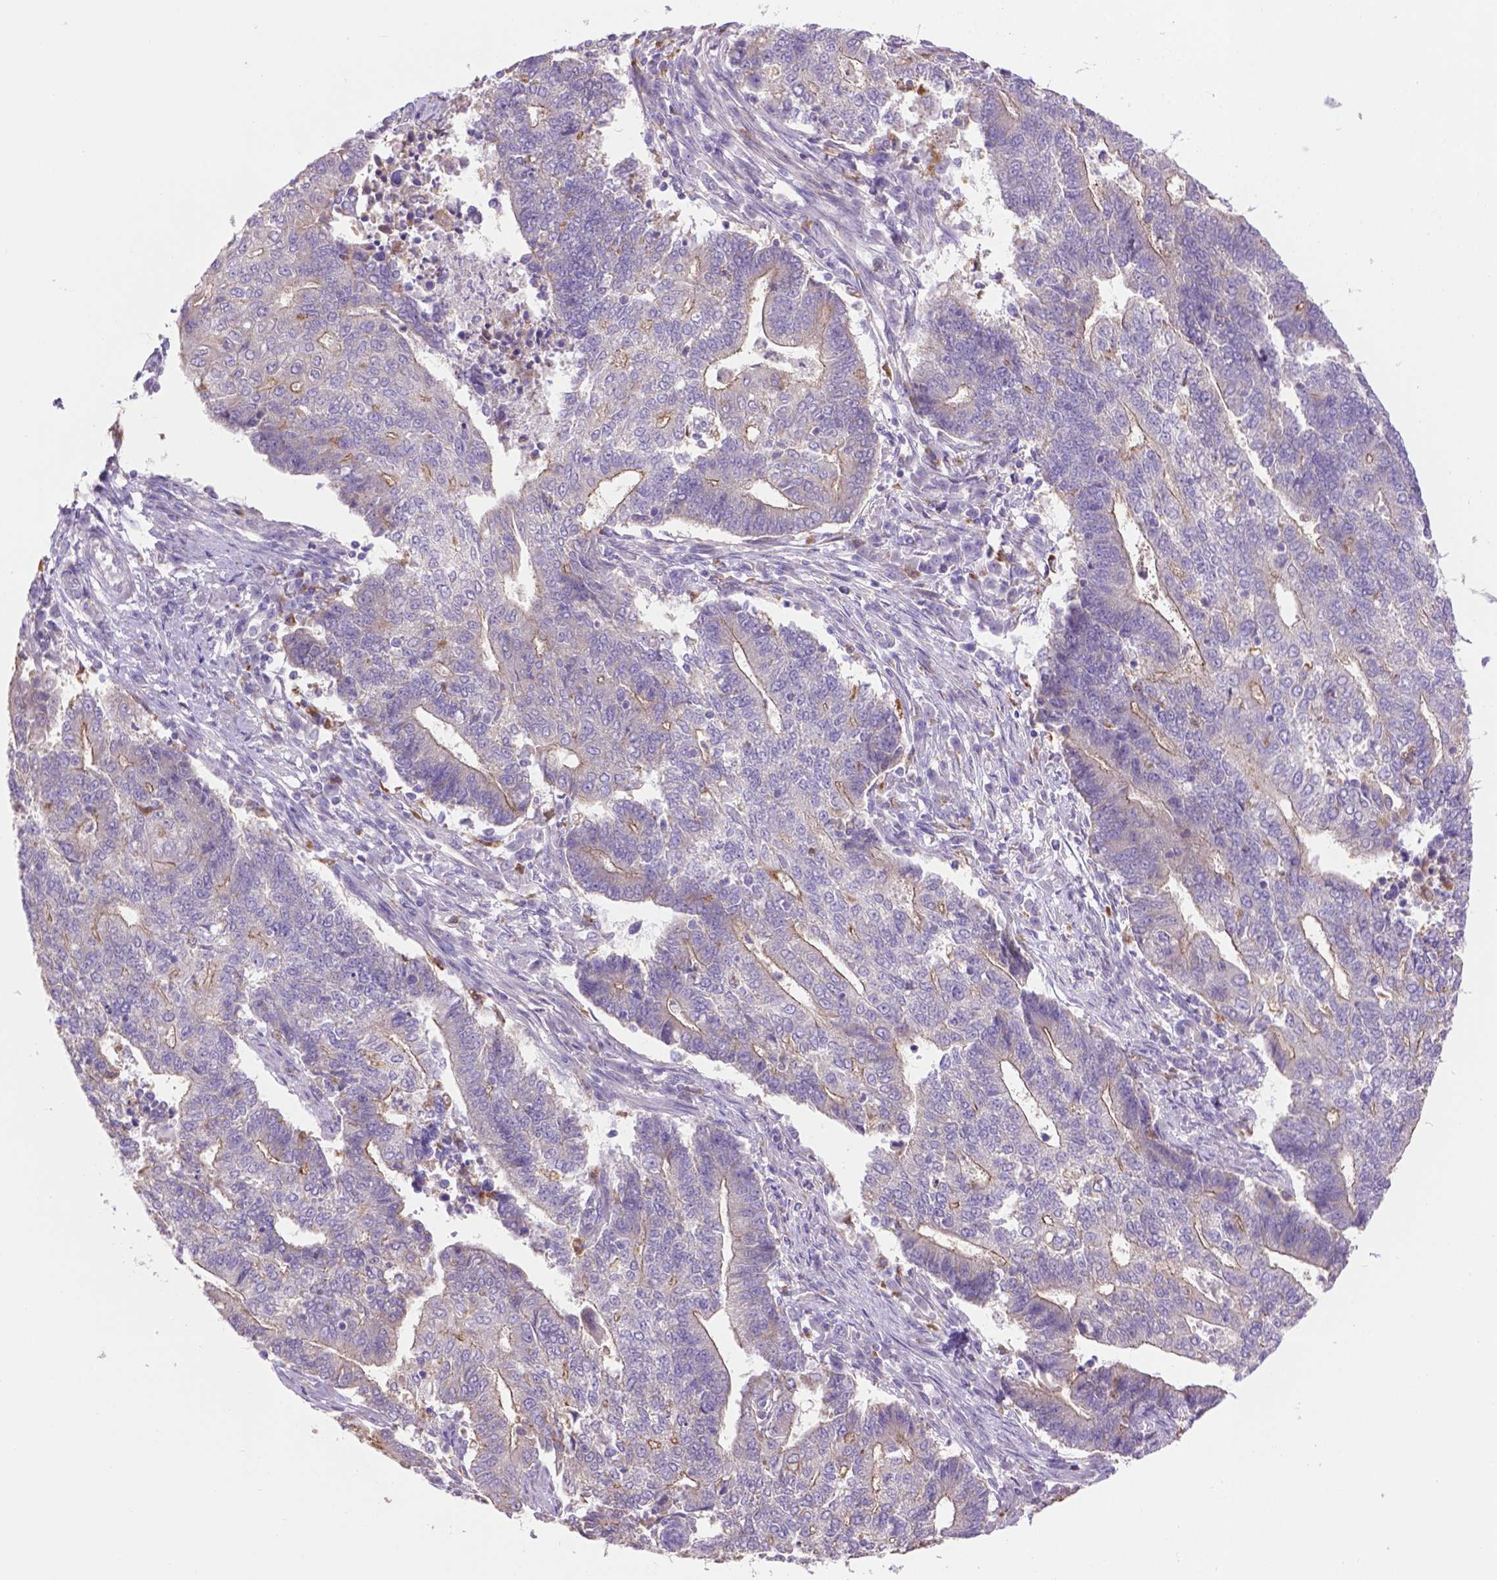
{"staining": {"intensity": "weak", "quantity": "<25%", "location": "cytoplasmic/membranous"}, "tissue": "endometrial cancer", "cell_type": "Tumor cells", "image_type": "cancer", "snomed": [{"axis": "morphology", "description": "Adenocarcinoma, NOS"}, {"axis": "topography", "description": "Uterus"}, {"axis": "topography", "description": "Endometrium"}], "caption": "DAB (3,3'-diaminobenzidine) immunohistochemical staining of adenocarcinoma (endometrial) reveals no significant positivity in tumor cells. (Immunohistochemistry (ihc), brightfield microscopy, high magnification).", "gene": "CDH7", "patient": {"sex": "female", "age": 54}}